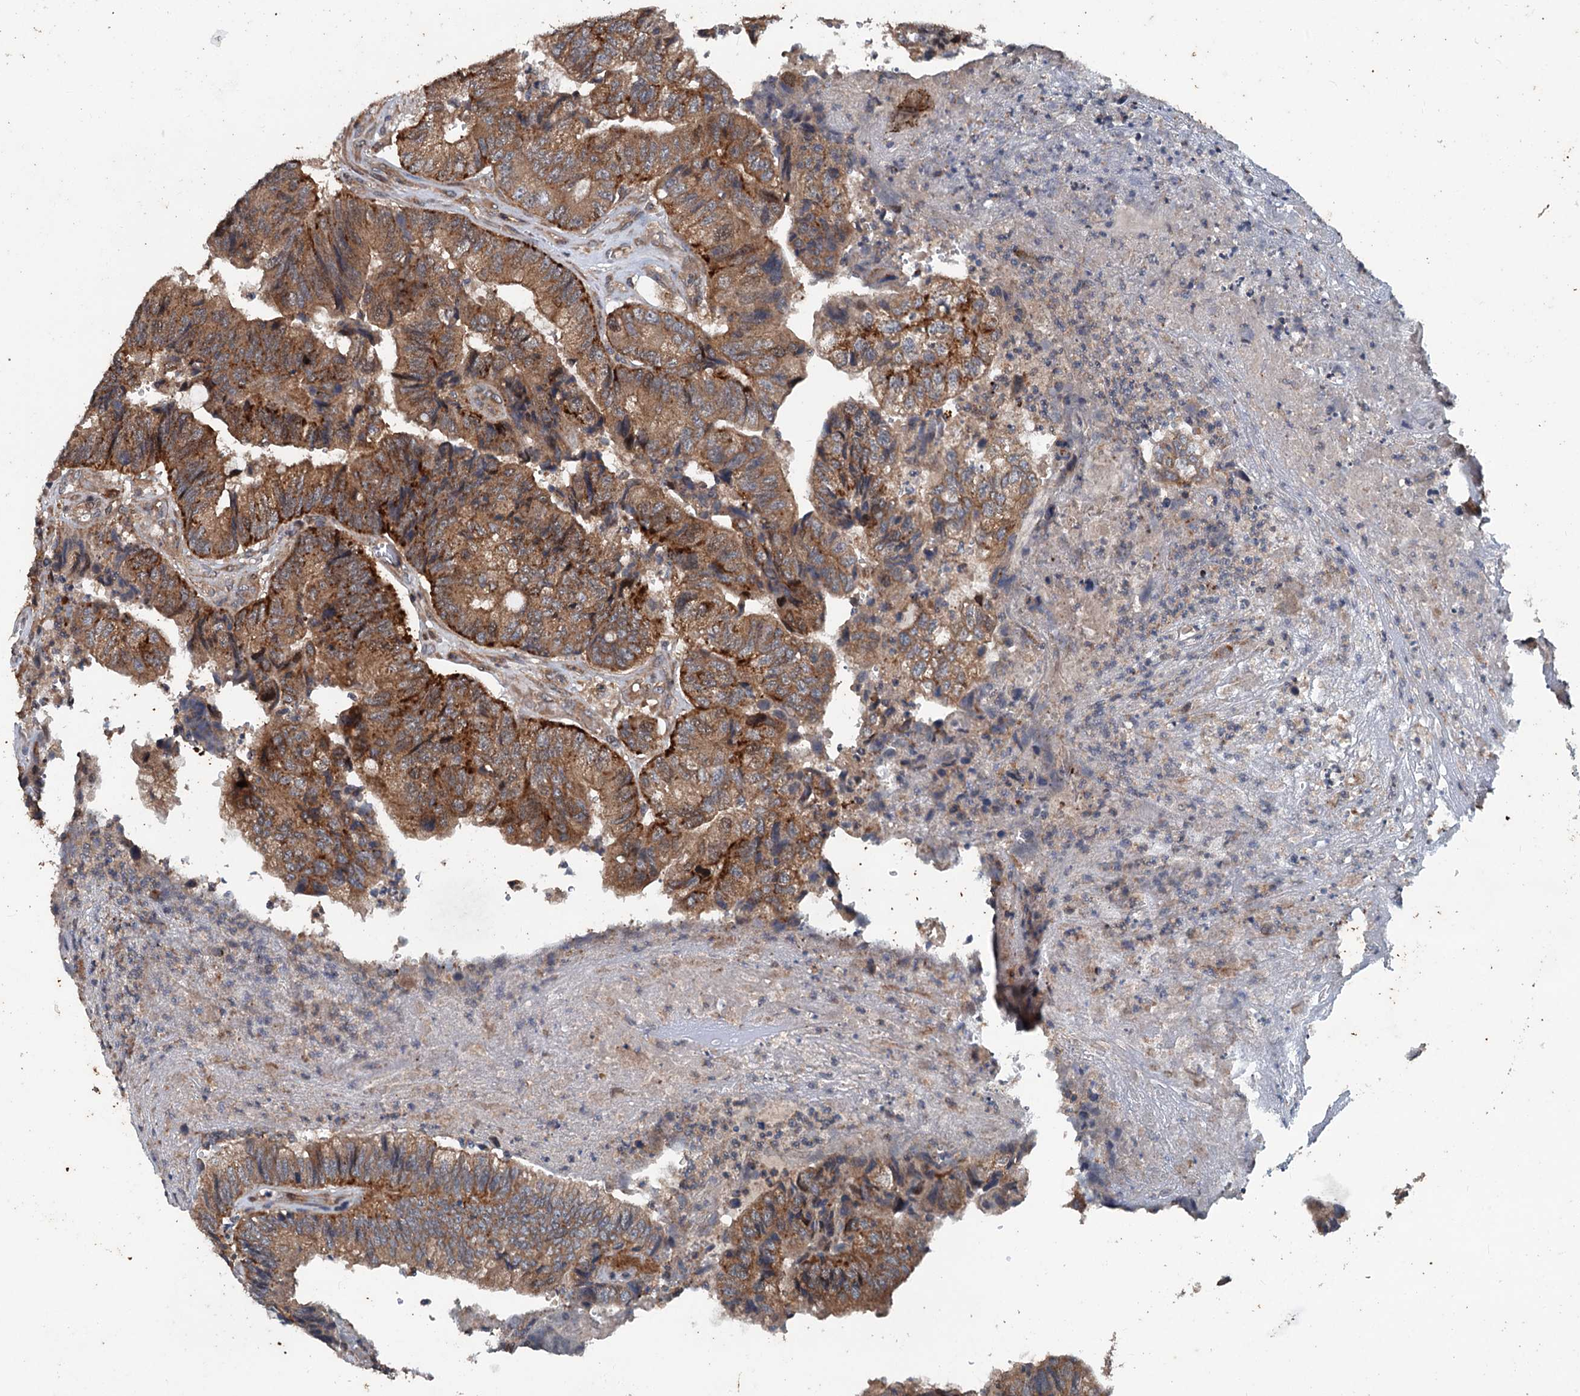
{"staining": {"intensity": "moderate", "quantity": ">75%", "location": "cytoplasmic/membranous"}, "tissue": "colorectal cancer", "cell_type": "Tumor cells", "image_type": "cancer", "snomed": [{"axis": "morphology", "description": "Adenocarcinoma, NOS"}, {"axis": "topography", "description": "Colon"}], "caption": "Colorectal adenocarcinoma was stained to show a protein in brown. There is medium levels of moderate cytoplasmic/membranous staining in about >75% of tumor cells.", "gene": "TEDC1", "patient": {"sex": "female", "age": 67}}